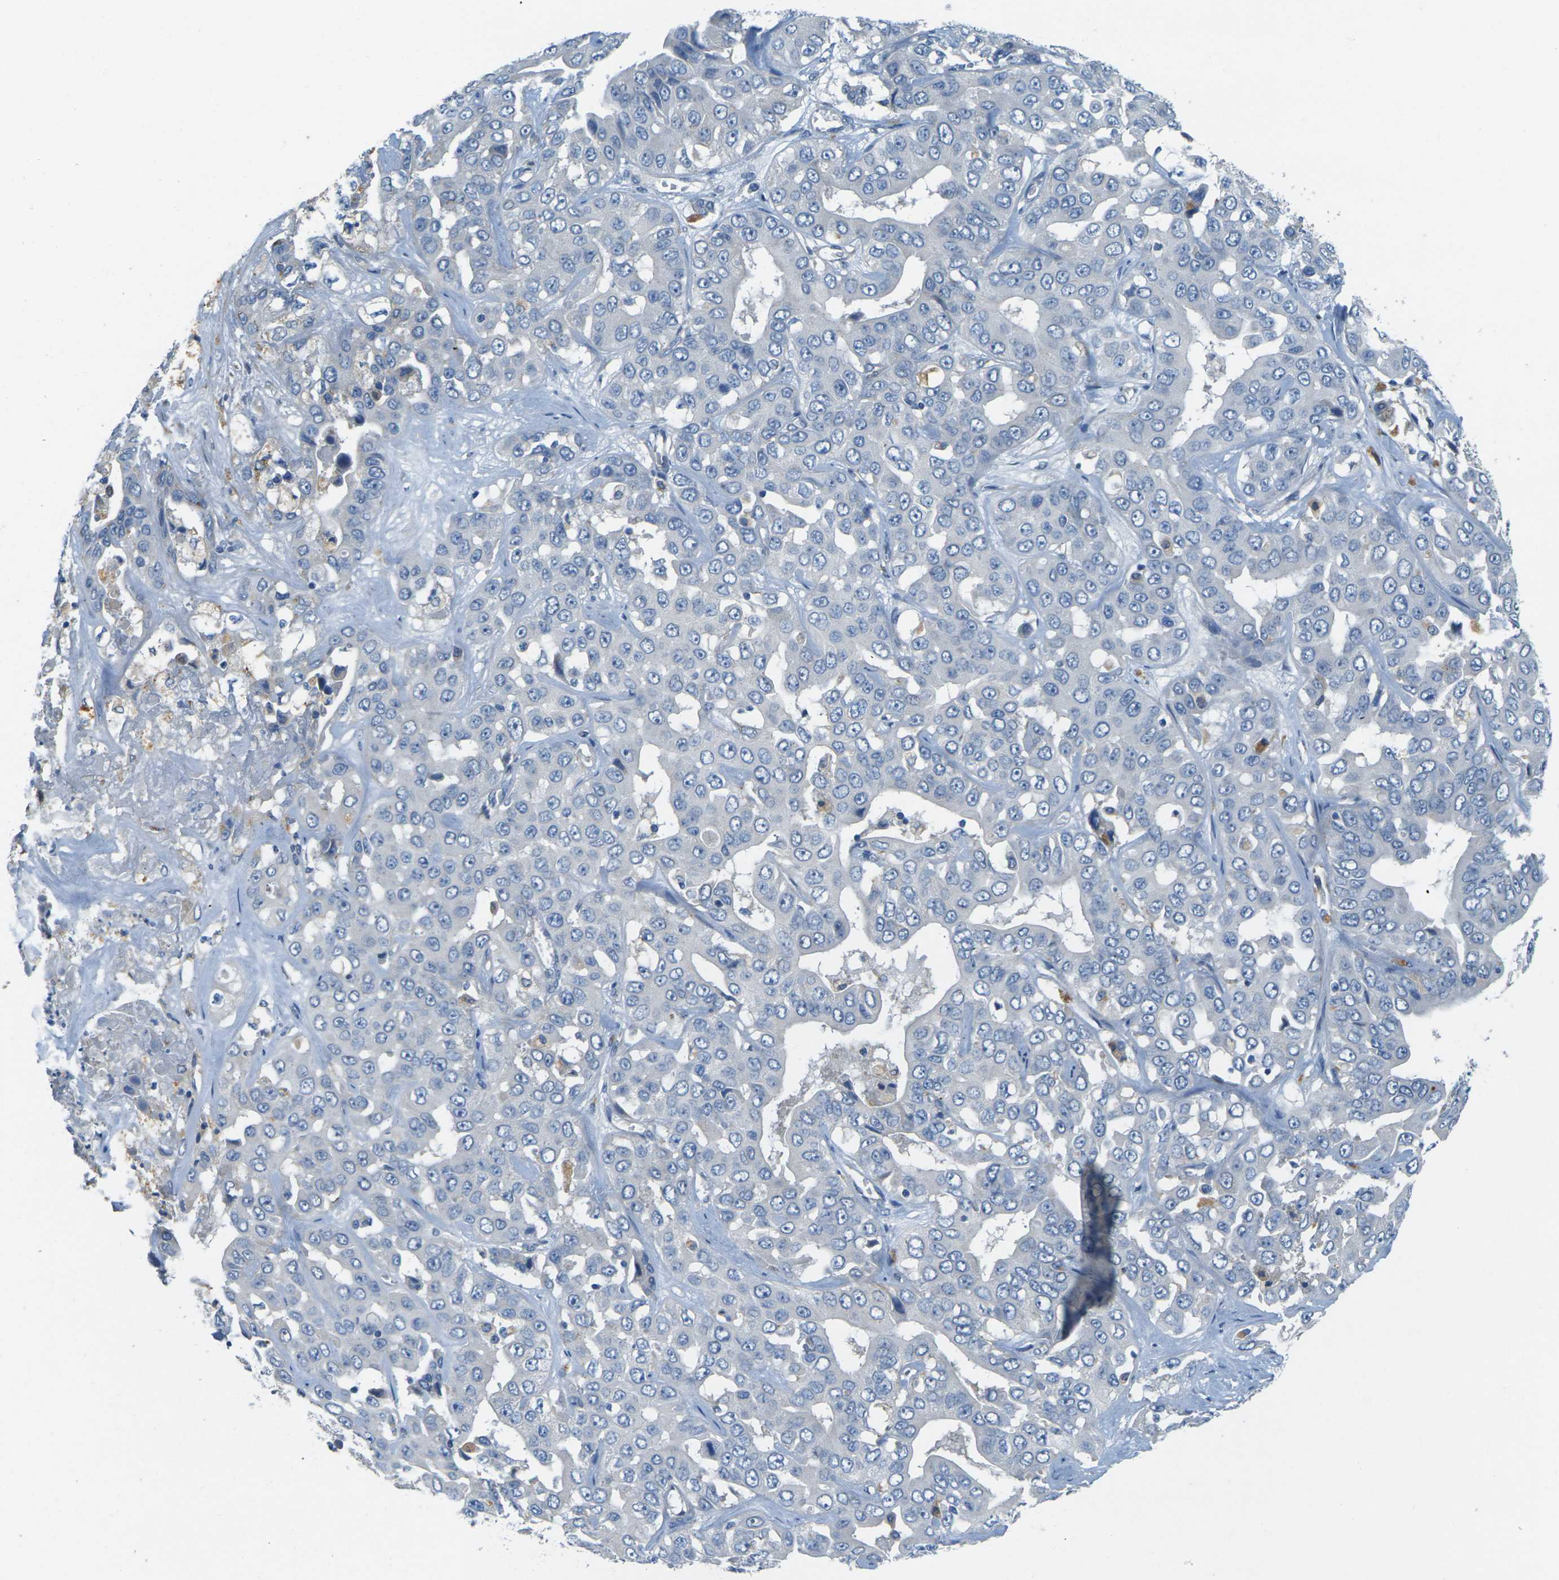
{"staining": {"intensity": "negative", "quantity": "none", "location": "none"}, "tissue": "liver cancer", "cell_type": "Tumor cells", "image_type": "cancer", "snomed": [{"axis": "morphology", "description": "Cholangiocarcinoma"}, {"axis": "topography", "description": "Liver"}], "caption": "Tumor cells are negative for brown protein staining in liver cholangiocarcinoma.", "gene": "CYP2C8", "patient": {"sex": "female", "age": 52}}